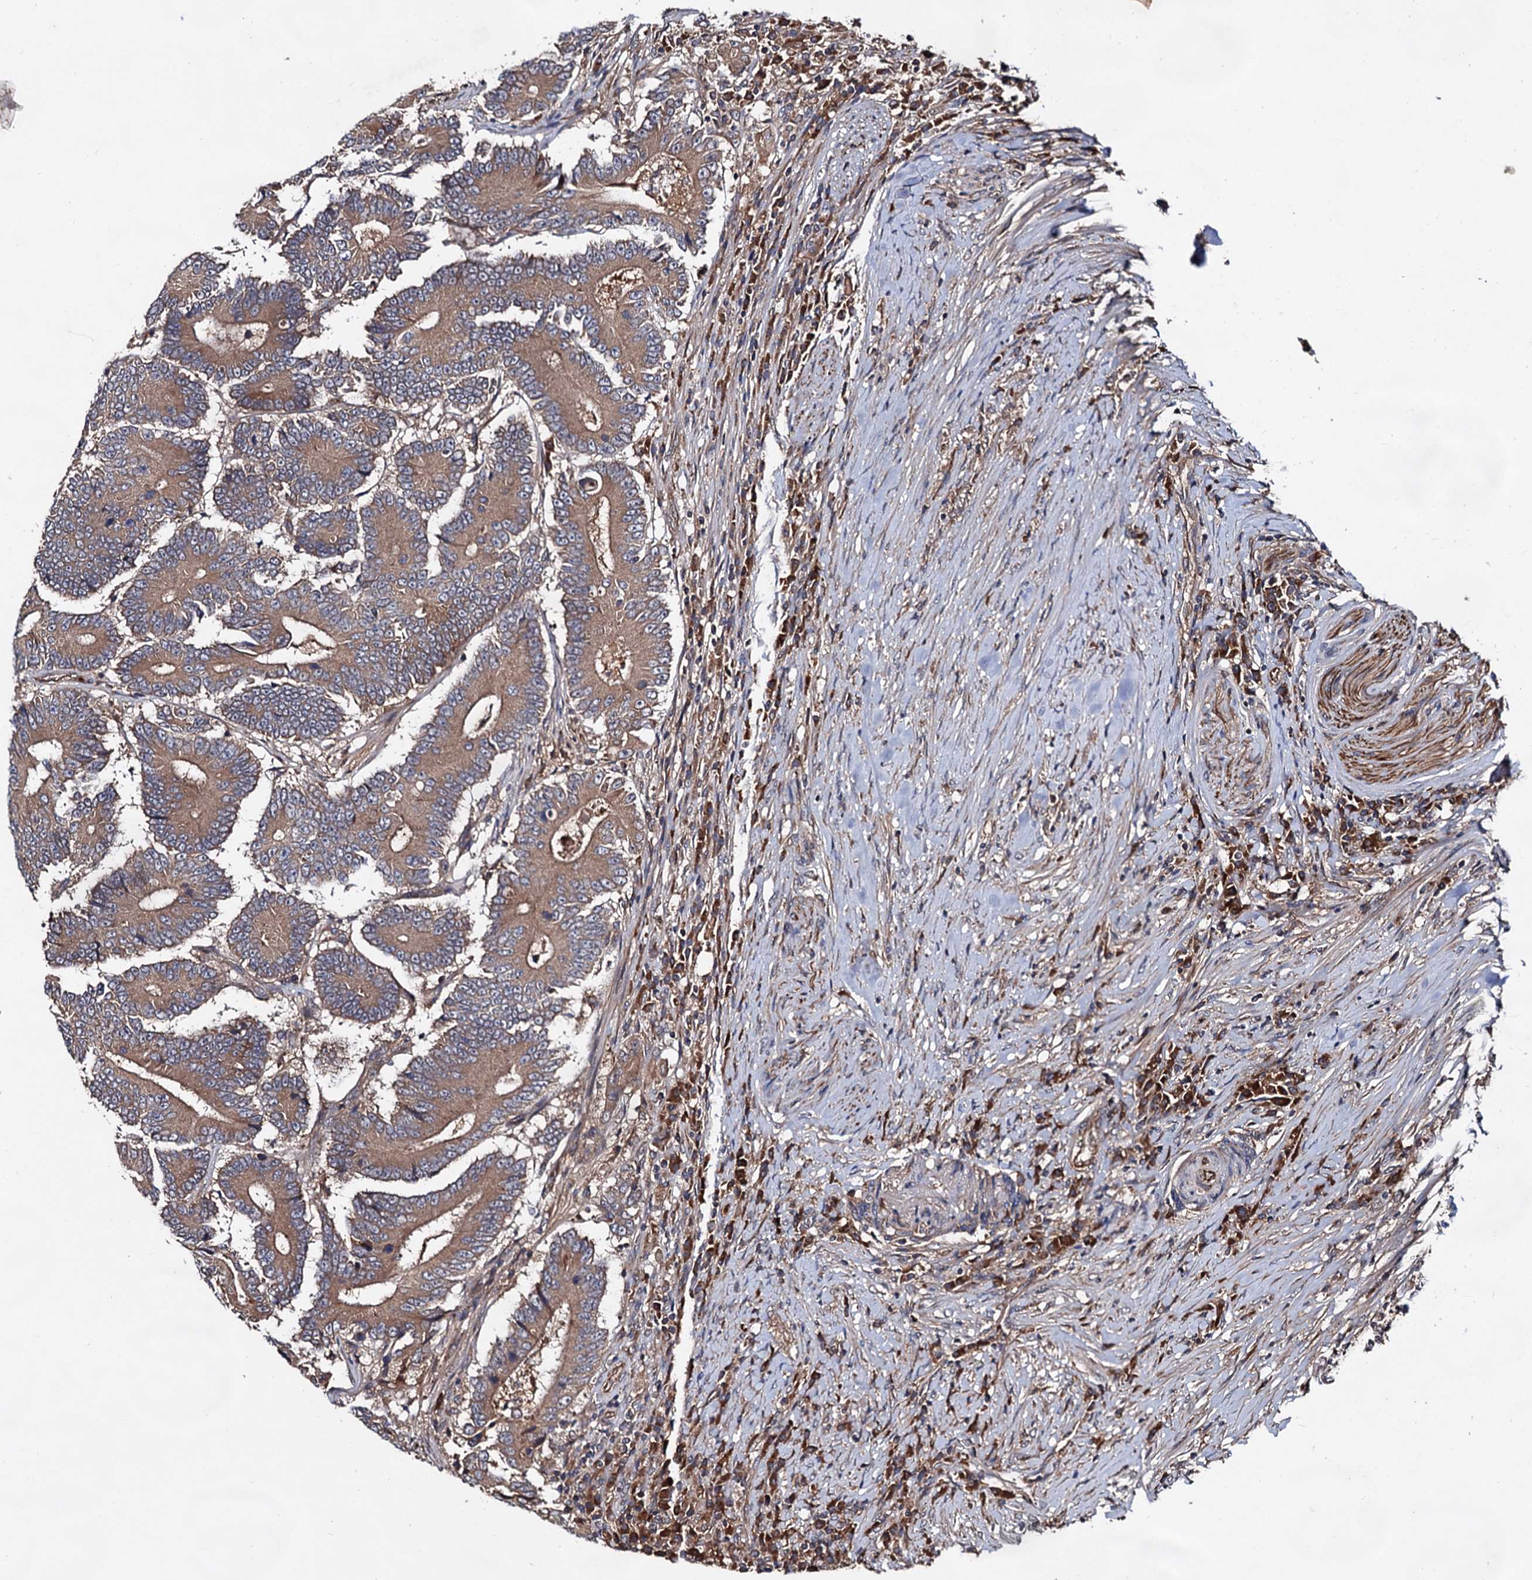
{"staining": {"intensity": "moderate", "quantity": ">75%", "location": "cytoplasmic/membranous"}, "tissue": "colorectal cancer", "cell_type": "Tumor cells", "image_type": "cancer", "snomed": [{"axis": "morphology", "description": "Adenocarcinoma, NOS"}, {"axis": "topography", "description": "Colon"}], "caption": "Adenocarcinoma (colorectal) was stained to show a protein in brown. There is medium levels of moderate cytoplasmic/membranous staining in approximately >75% of tumor cells.", "gene": "TEX9", "patient": {"sex": "male", "age": 83}}